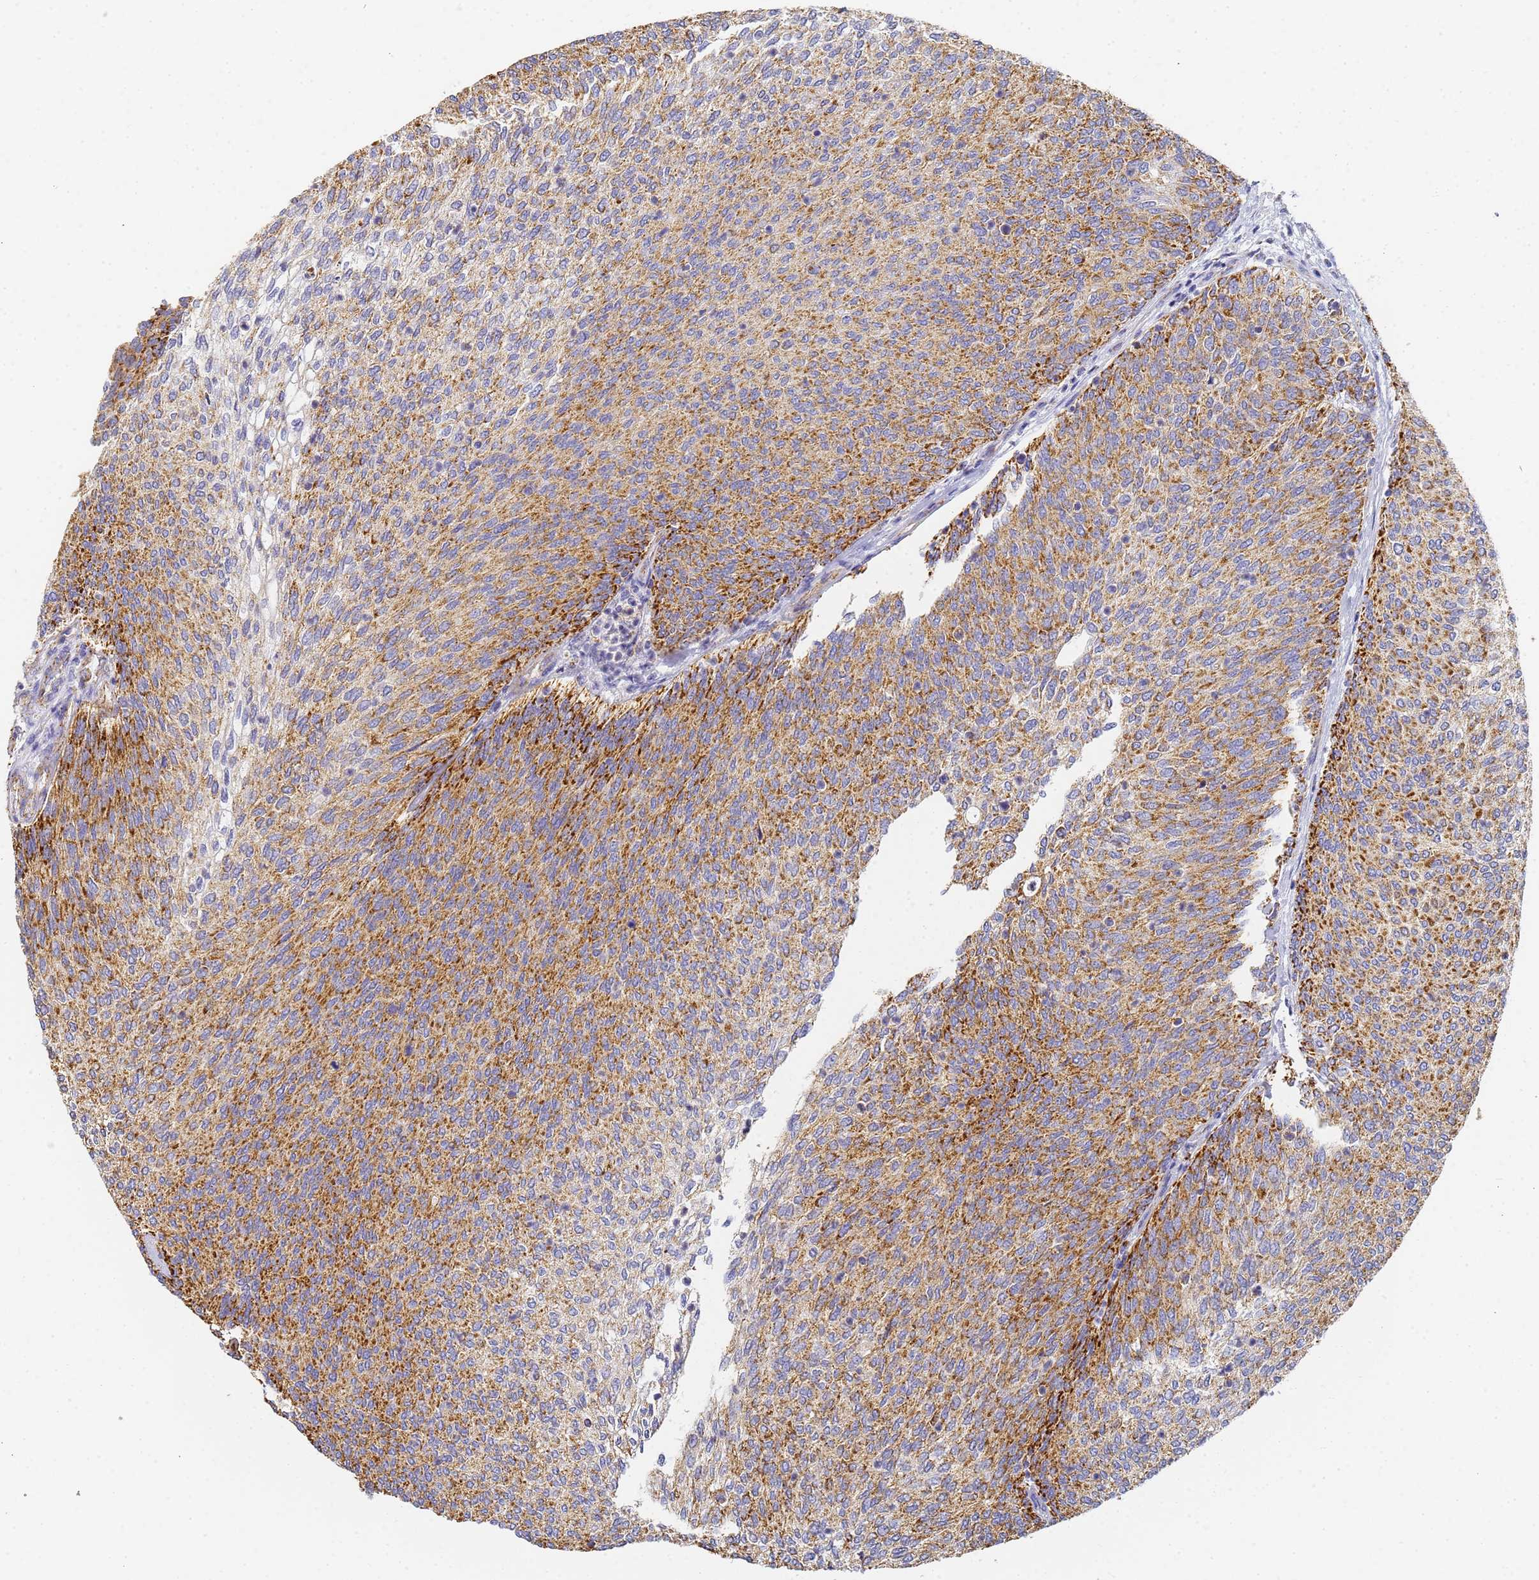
{"staining": {"intensity": "strong", "quantity": ">75%", "location": "cytoplasmic/membranous"}, "tissue": "urothelial cancer", "cell_type": "Tumor cells", "image_type": "cancer", "snomed": [{"axis": "morphology", "description": "Urothelial carcinoma, Low grade"}, {"axis": "topography", "description": "Urinary bladder"}], "caption": "The photomicrograph reveals immunohistochemical staining of urothelial carcinoma (low-grade). There is strong cytoplasmic/membranous expression is seen in approximately >75% of tumor cells.", "gene": "CNIH4", "patient": {"sex": "female", "age": 79}}